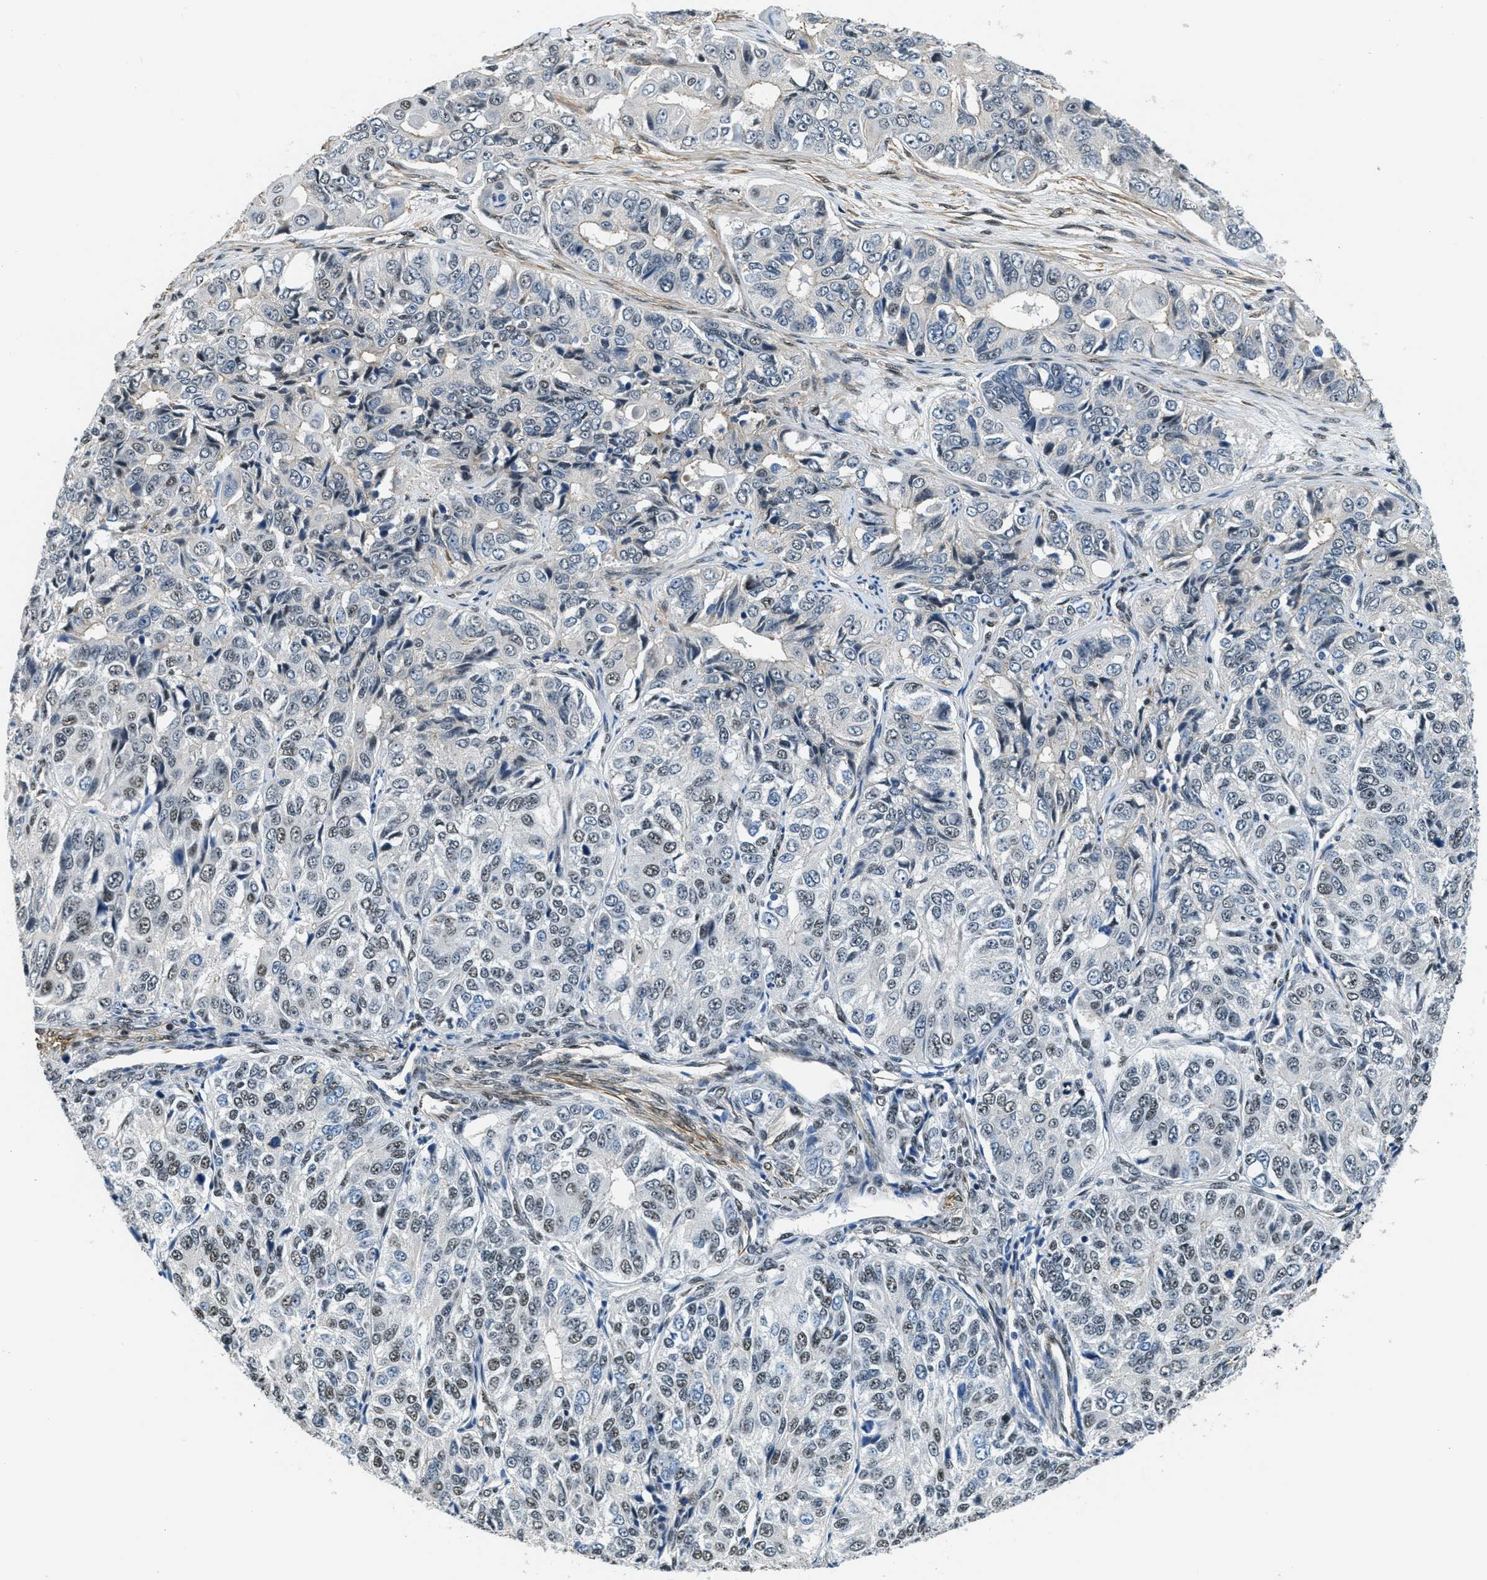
{"staining": {"intensity": "weak", "quantity": "<25%", "location": "nuclear"}, "tissue": "ovarian cancer", "cell_type": "Tumor cells", "image_type": "cancer", "snomed": [{"axis": "morphology", "description": "Carcinoma, endometroid"}, {"axis": "topography", "description": "Ovary"}], "caption": "Immunohistochemistry image of human ovarian endometroid carcinoma stained for a protein (brown), which shows no staining in tumor cells.", "gene": "CFAP36", "patient": {"sex": "female", "age": 51}}